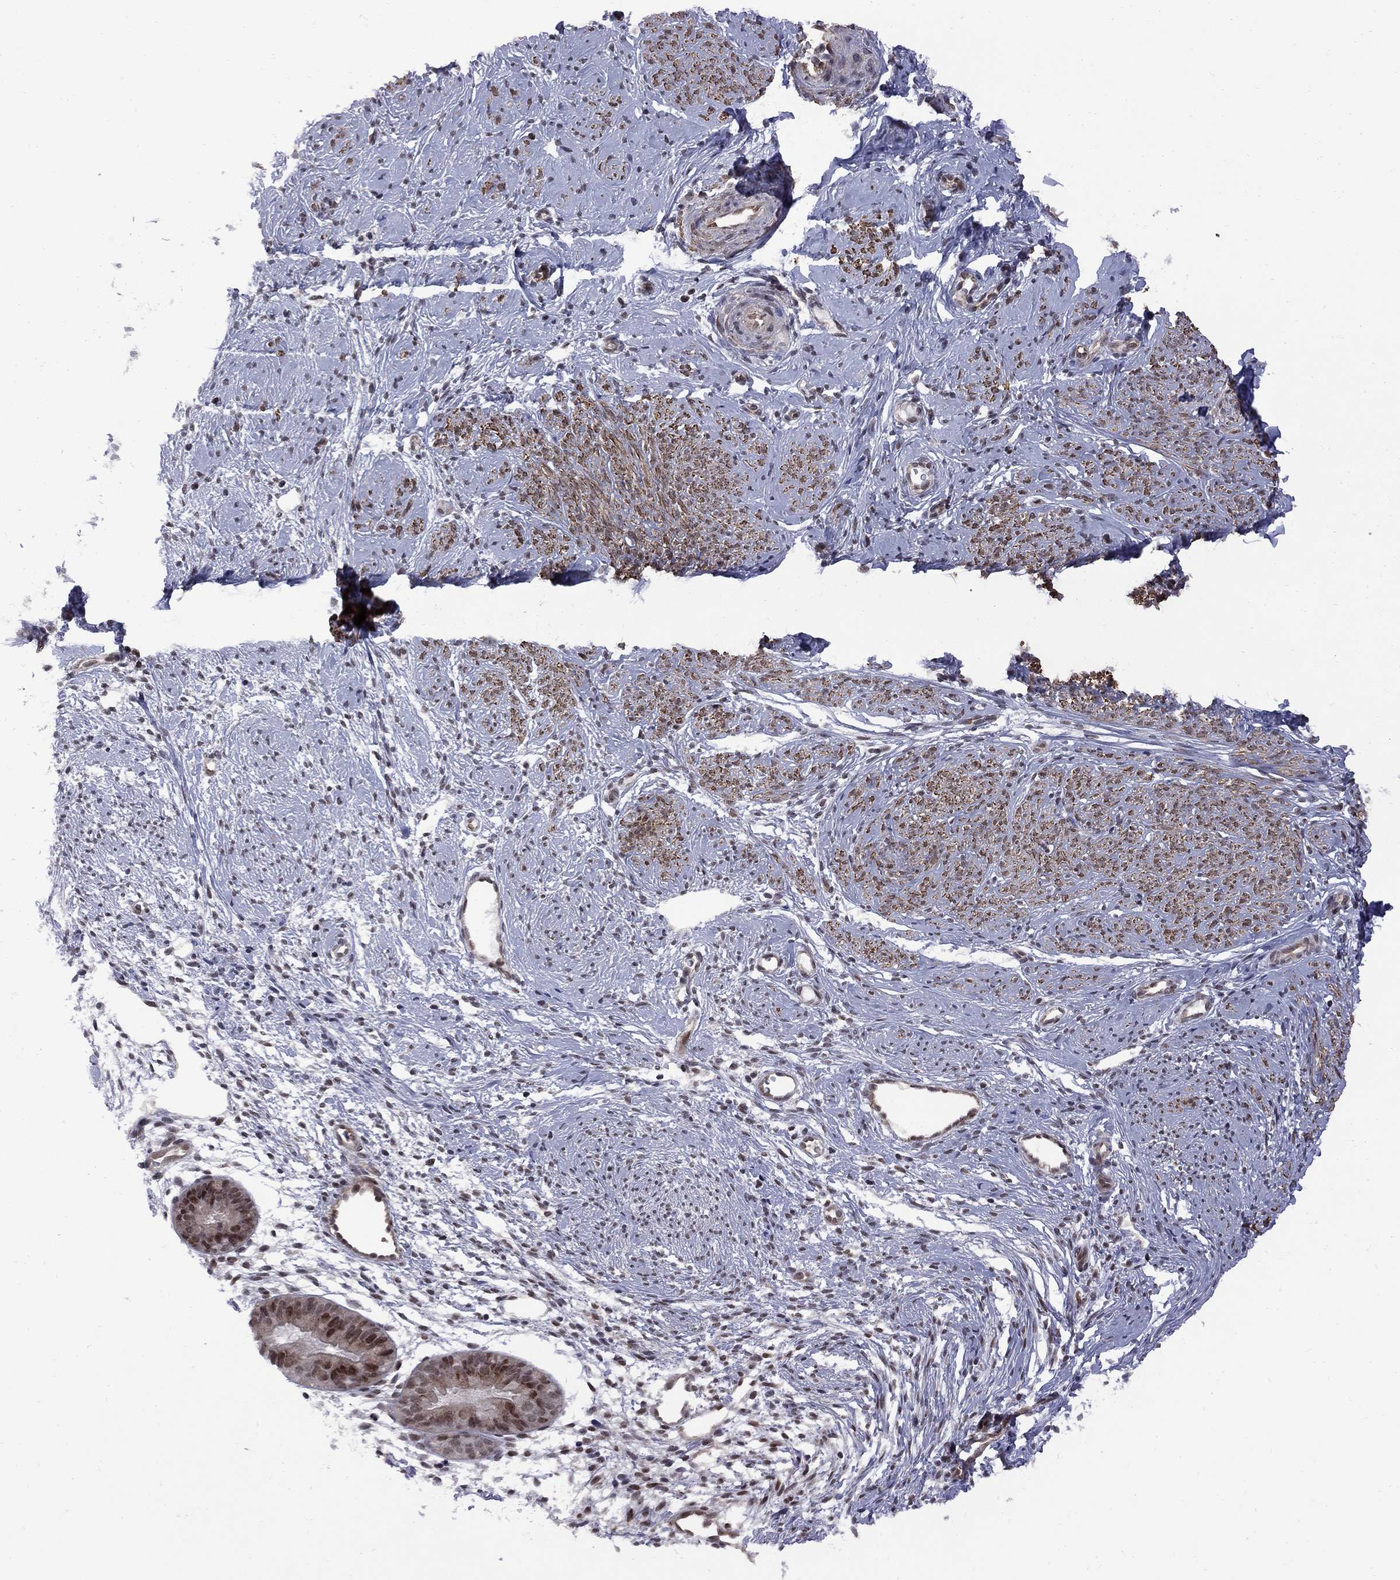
{"staining": {"intensity": "moderate", "quantity": "25%-75%", "location": "cytoplasmic/membranous"}, "tissue": "smooth muscle", "cell_type": "Smooth muscle cells", "image_type": "normal", "snomed": [{"axis": "morphology", "description": "Normal tissue, NOS"}, {"axis": "topography", "description": "Smooth muscle"}], "caption": "High-power microscopy captured an immunohistochemistry histopathology image of unremarkable smooth muscle, revealing moderate cytoplasmic/membranous staining in approximately 25%-75% of smooth muscle cells. (Brightfield microscopy of DAB IHC at high magnification).", "gene": "BRF1", "patient": {"sex": "female", "age": 48}}